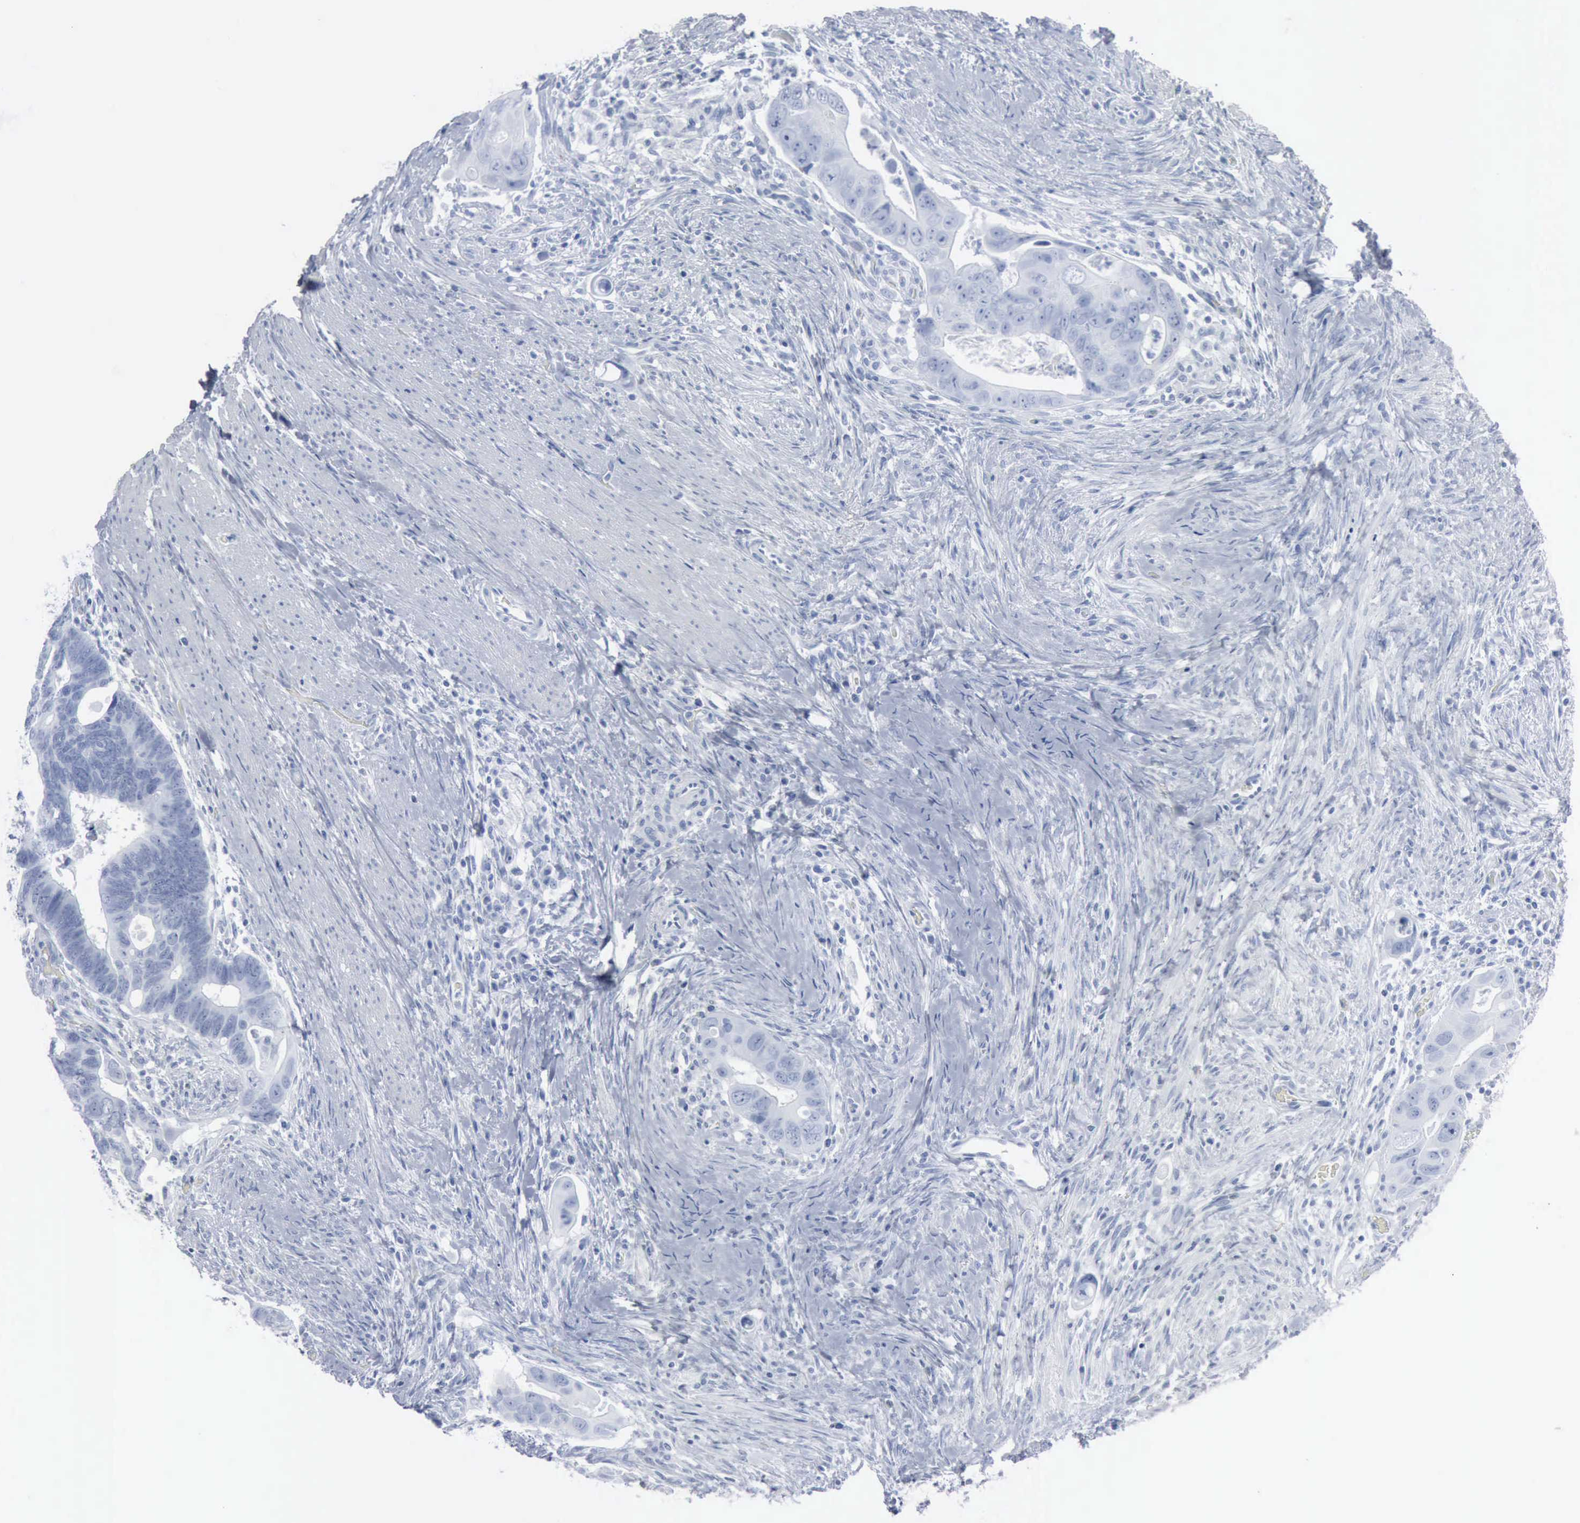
{"staining": {"intensity": "negative", "quantity": "none", "location": "none"}, "tissue": "colorectal cancer", "cell_type": "Tumor cells", "image_type": "cancer", "snomed": [{"axis": "morphology", "description": "Adenocarcinoma, NOS"}, {"axis": "topography", "description": "Rectum"}], "caption": "High power microscopy histopathology image of an immunohistochemistry (IHC) histopathology image of colorectal cancer, revealing no significant positivity in tumor cells.", "gene": "DMD", "patient": {"sex": "male", "age": 53}}